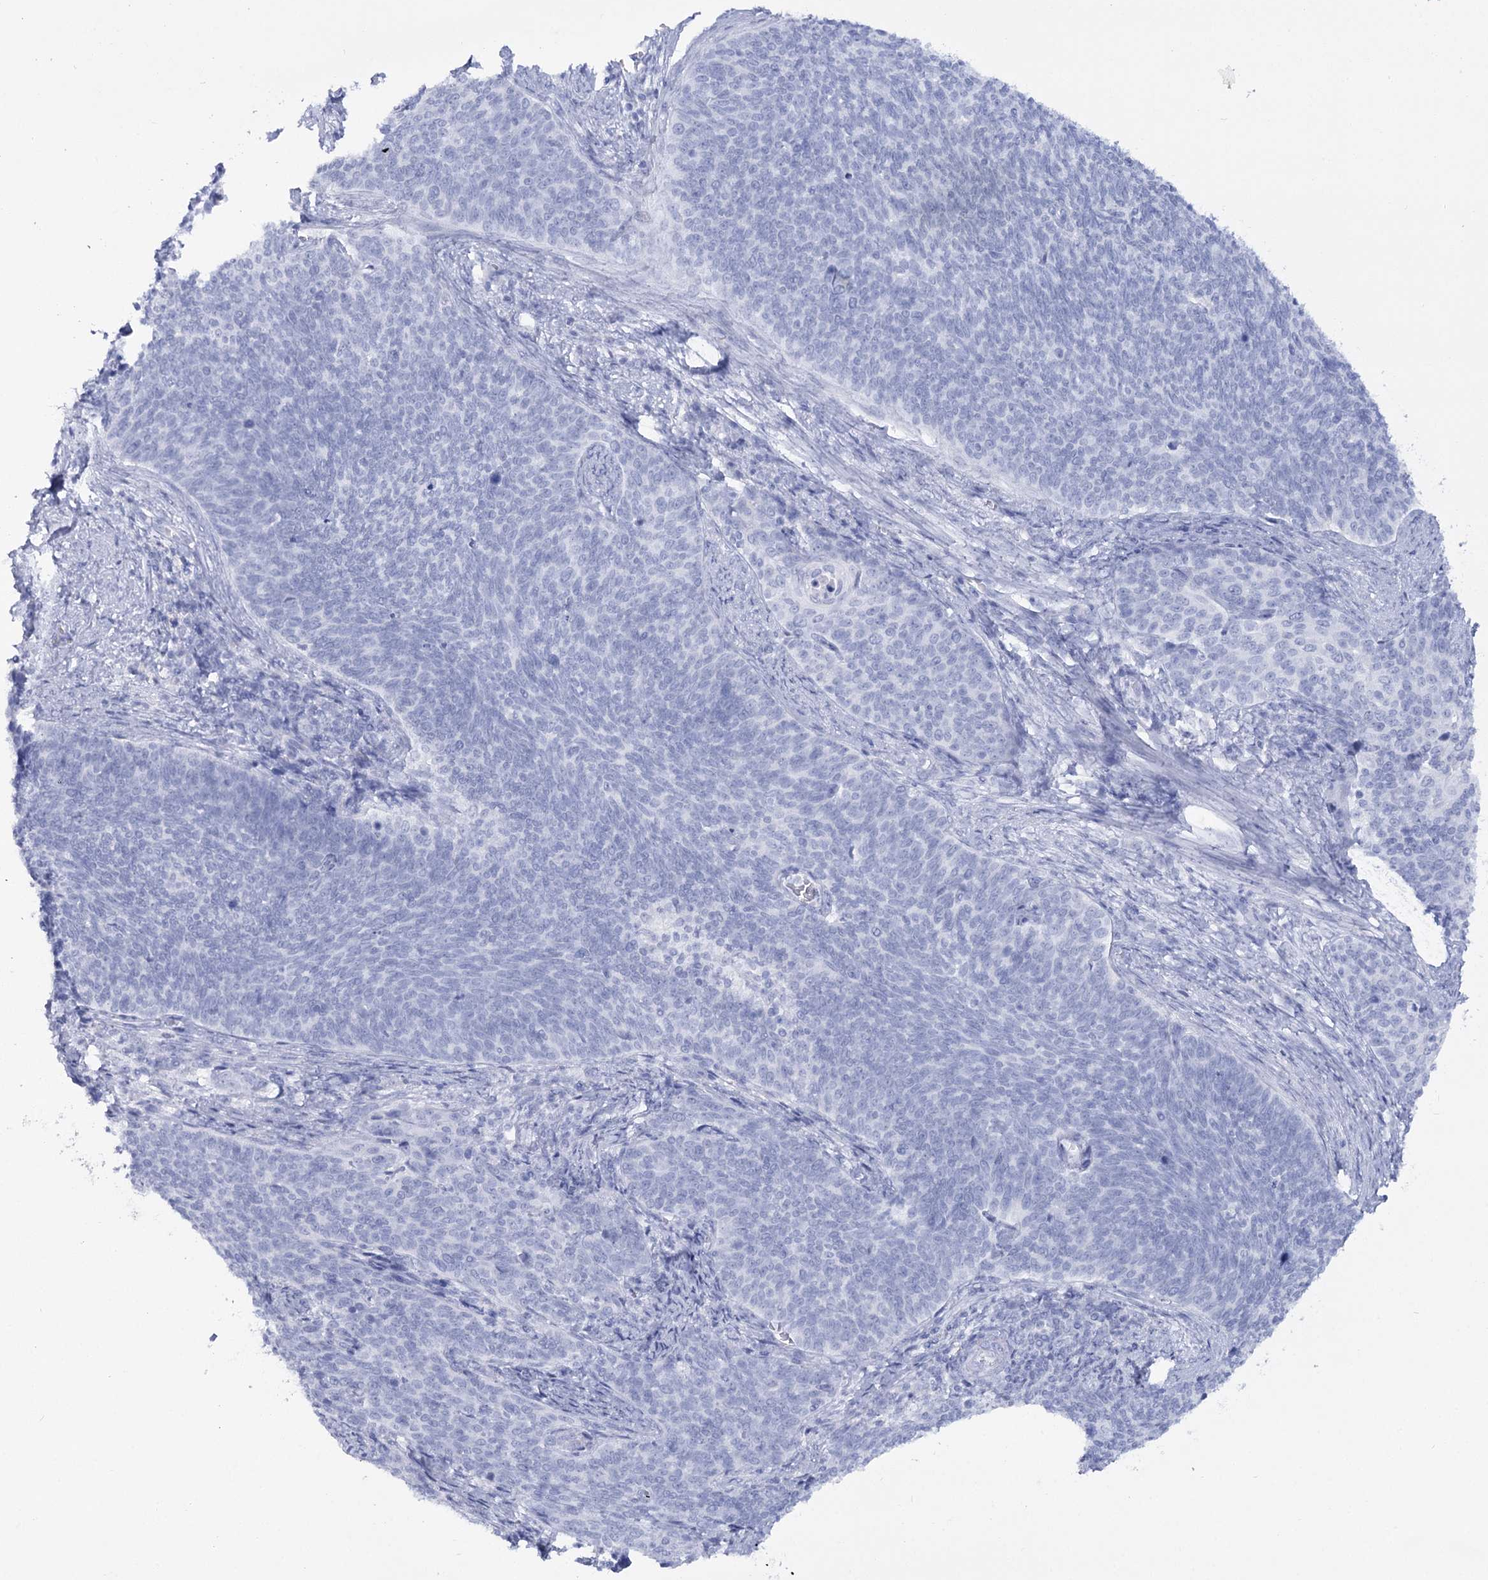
{"staining": {"intensity": "negative", "quantity": "none", "location": "none"}, "tissue": "cervical cancer", "cell_type": "Tumor cells", "image_type": "cancer", "snomed": [{"axis": "morphology", "description": "Squamous cell carcinoma, NOS"}, {"axis": "topography", "description": "Cervix"}], "caption": "An image of cervical cancer (squamous cell carcinoma) stained for a protein demonstrates no brown staining in tumor cells. The staining was performed using DAB (3,3'-diaminobenzidine) to visualize the protein expression in brown, while the nuclei were stained in blue with hematoxylin (Magnification: 20x).", "gene": "RNF186", "patient": {"sex": "female", "age": 39}}